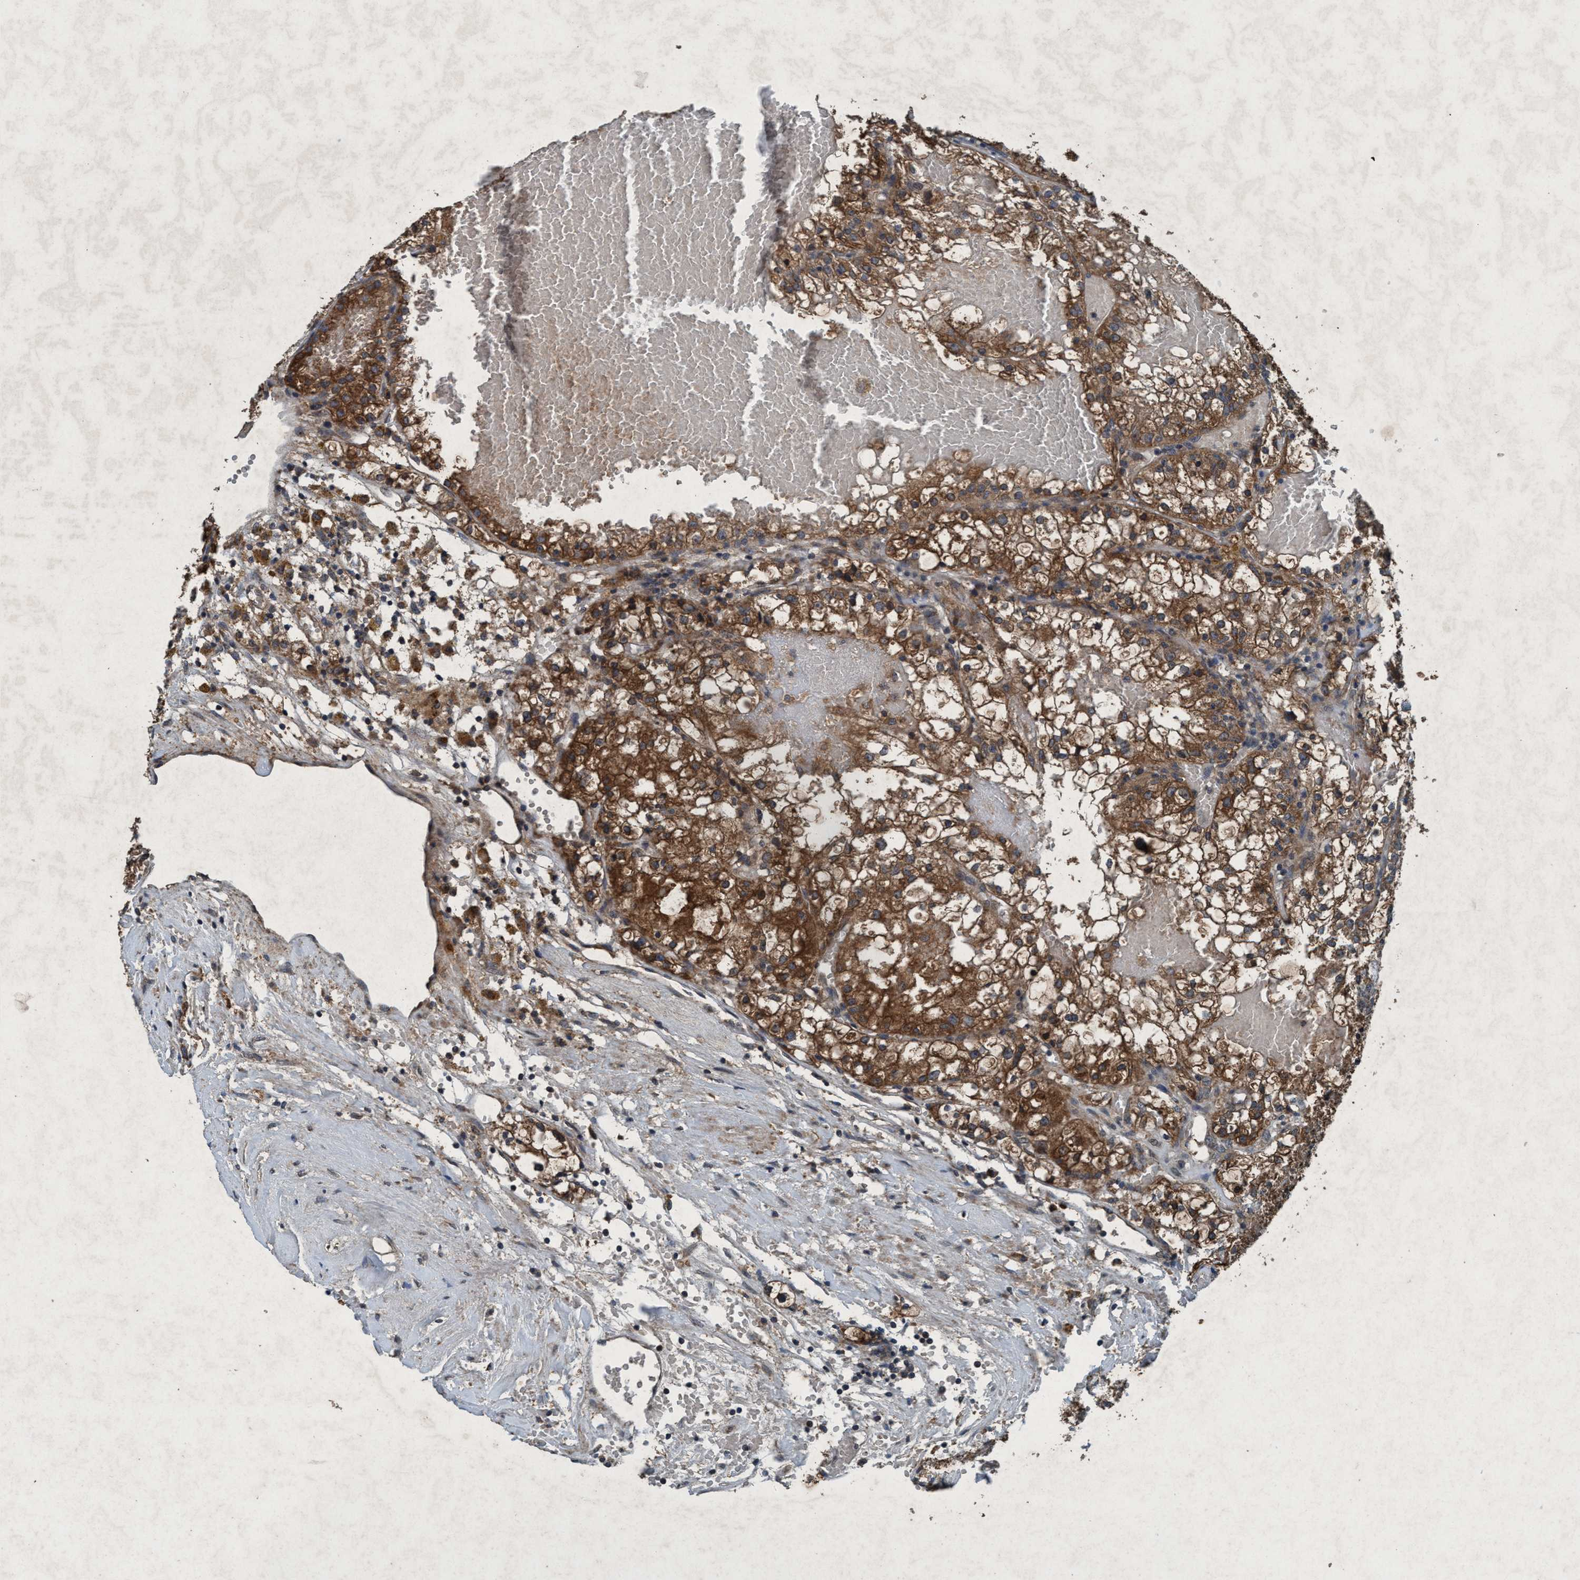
{"staining": {"intensity": "moderate", "quantity": ">75%", "location": "cytoplasmic/membranous"}, "tissue": "renal cancer", "cell_type": "Tumor cells", "image_type": "cancer", "snomed": [{"axis": "morphology", "description": "Adenocarcinoma, NOS"}, {"axis": "topography", "description": "Kidney"}], "caption": "Adenocarcinoma (renal) tissue demonstrates moderate cytoplasmic/membranous staining in about >75% of tumor cells", "gene": "AKT1S1", "patient": {"sex": "male", "age": 56}}